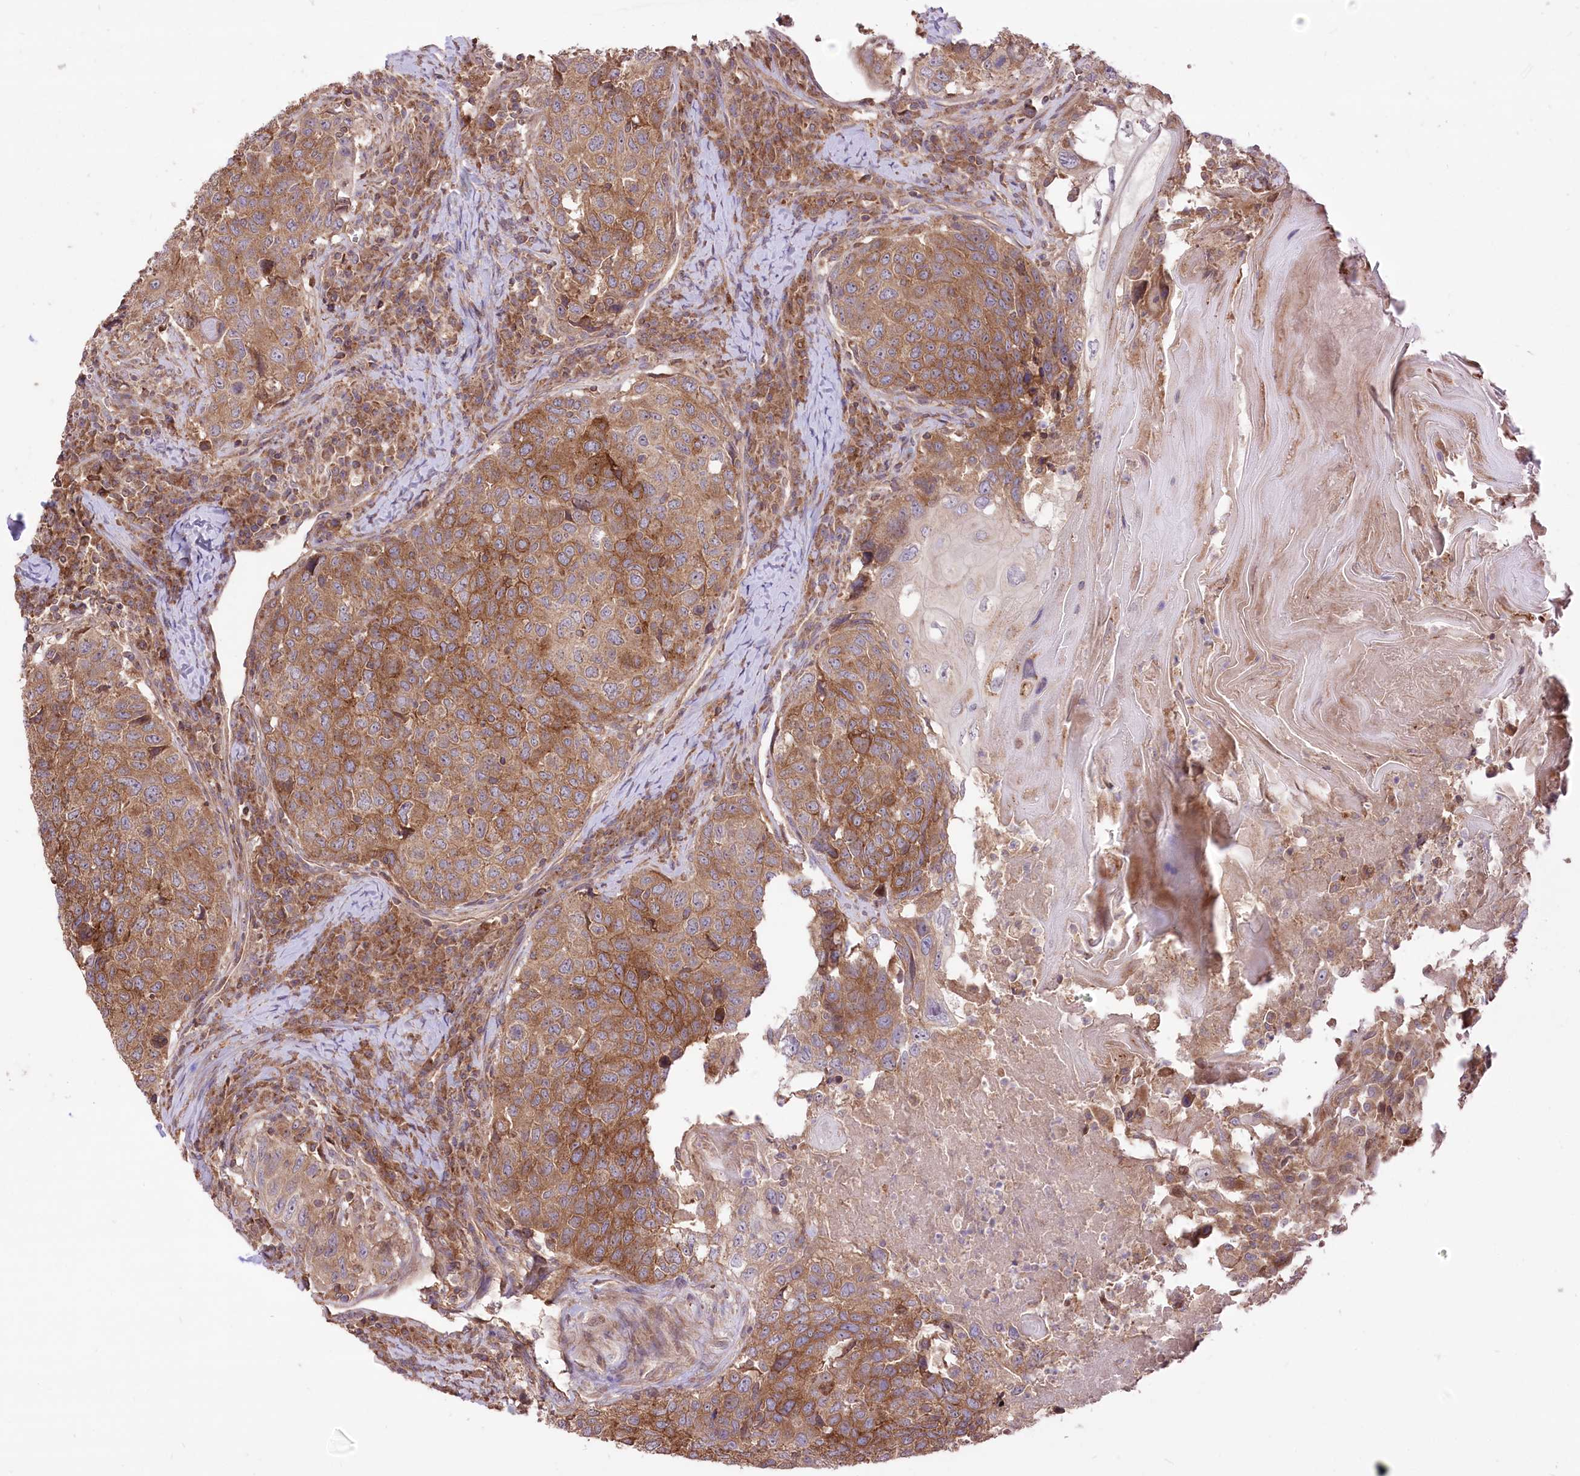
{"staining": {"intensity": "moderate", "quantity": ">75%", "location": "cytoplasmic/membranous"}, "tissue": "head and neck cancer", "cell_type": "Tumor cells", "image_type": "cancer", "snomed": [{"axis": "morphology", "description": "Squamous cell carcinoma, NOS"}, {"axis": "topography", "description": "Head-Neck"}], "caption": "This histopathology image demonstrates IHC staining of squamous cell carcinoma (head and neck), with medium moderate cytoplasmic/membranous staining in about >75% of tumor cells.", "gene": "XYLB", "patient": {"sex": "male", "age": 66}}